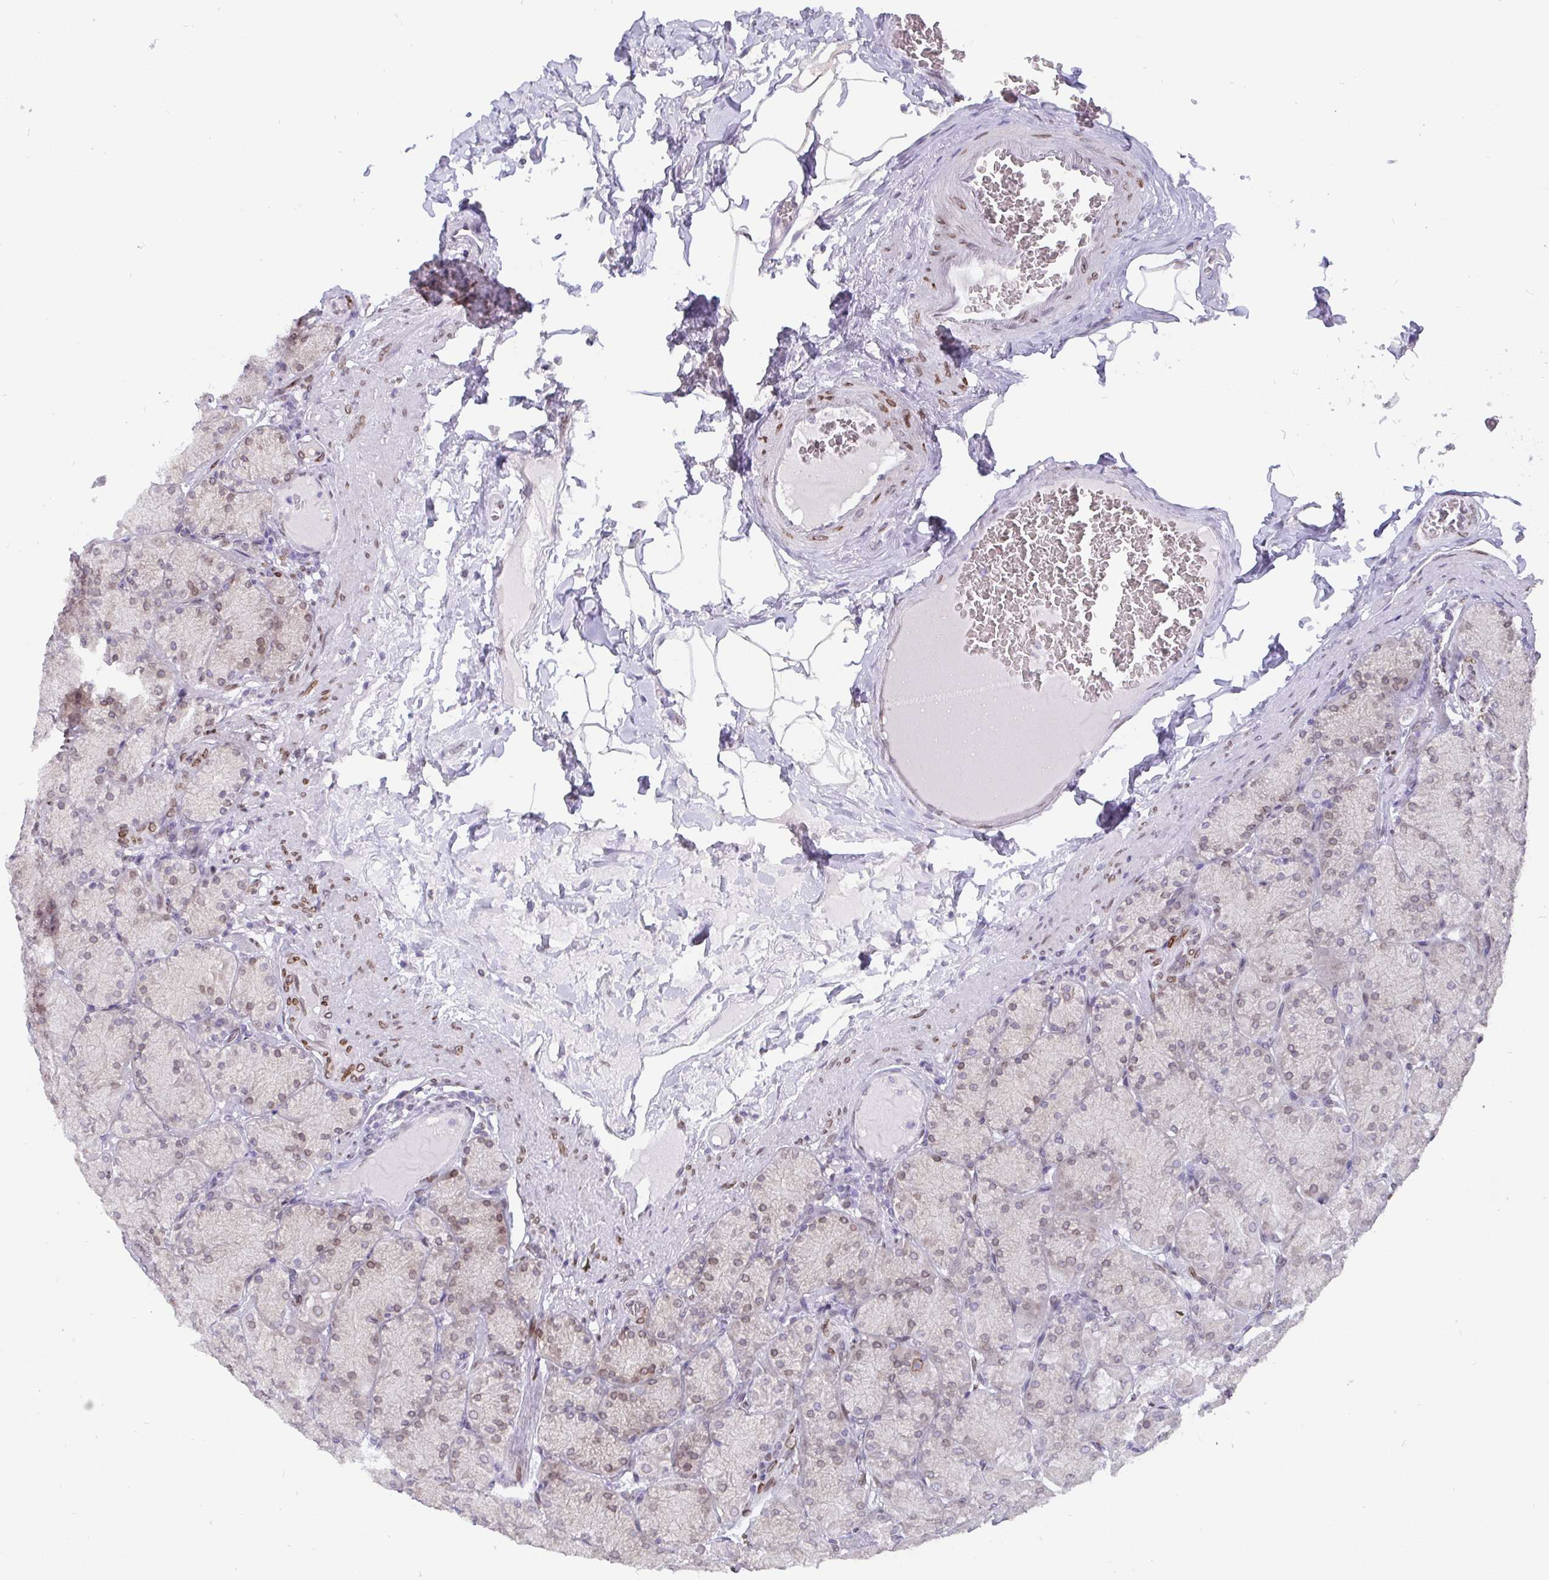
{"staining": {"intensity": "moderate", "quantity": "<25%", "location": "cytoplasmic/membranous,nuclear"}, "tissue": "stomach", "cell_type": "Glandular cells", "image_type": "normal", "snomed": [{"axis": "morphology", "description": "Normal tissue, NOS"}, {"axis": "topography", "description": "Stomach, upper"}], "caption": "Protein expression analysis of unremarkable stomach reveals moderate cytoplasmic/membranous,nuclear expression in approximately <25% of glandular cells. (Brightfield microscopy of DAB IHC at high magnification).", "gene": "EMD", "patient": {"sex": "female", "age": 56}}